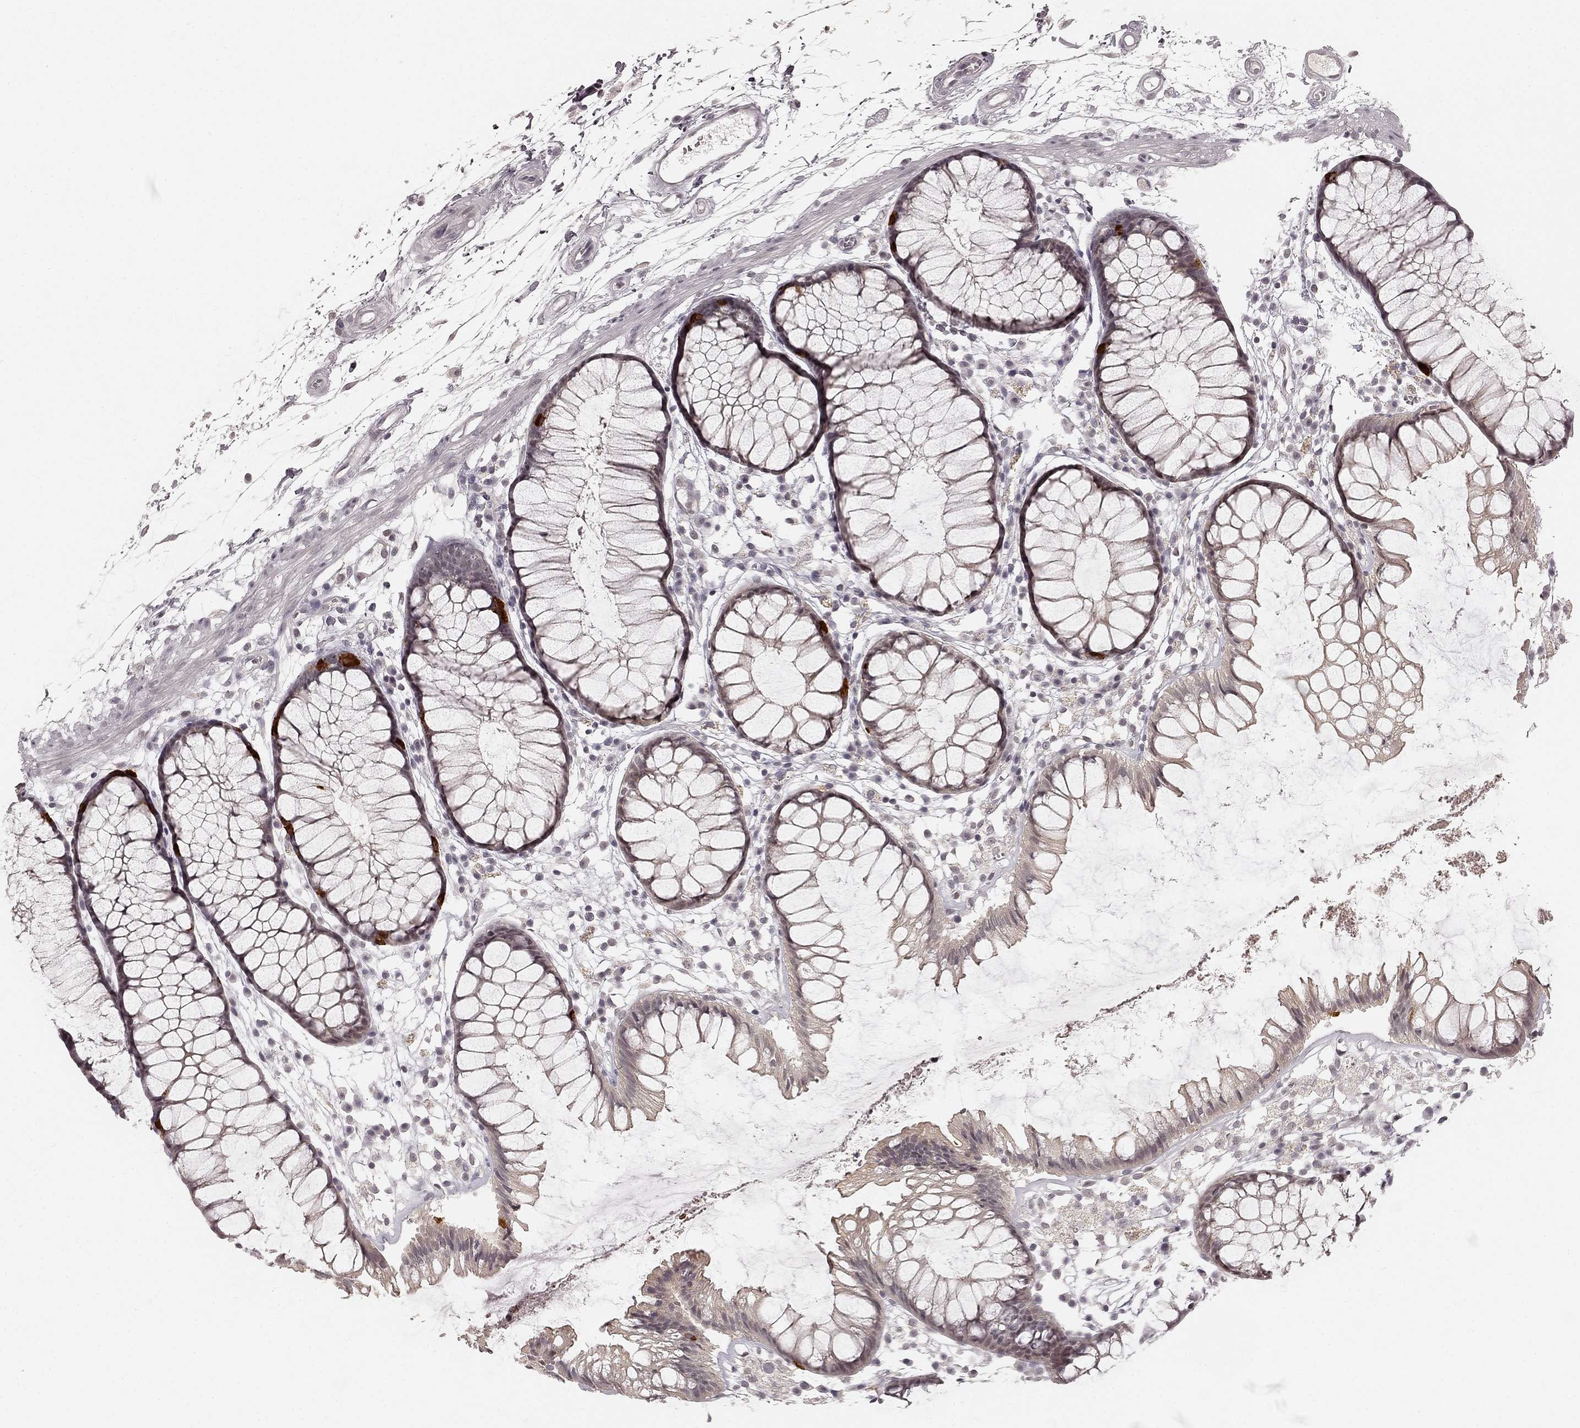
{"staining": {"intensity": "negative", "quantity": "none", "location": "none"}, "tissue": "colon", "cell_type": "Endothelial cells", "image_type": "normal", "snomed": [{"axis": "morphology", "description": "Normal tissue, NOS"}, {"axis": "morphology", "description": "Adenocarcinoma, NOS"}, {"axis": "topography", "description": "Colon"}], "caption": "DAB immunohistochemical staining of benign colon shows no significant expression in endothelial cells.", "gene": "HCN4", "patient": {"sex": "male", "age": 65}}